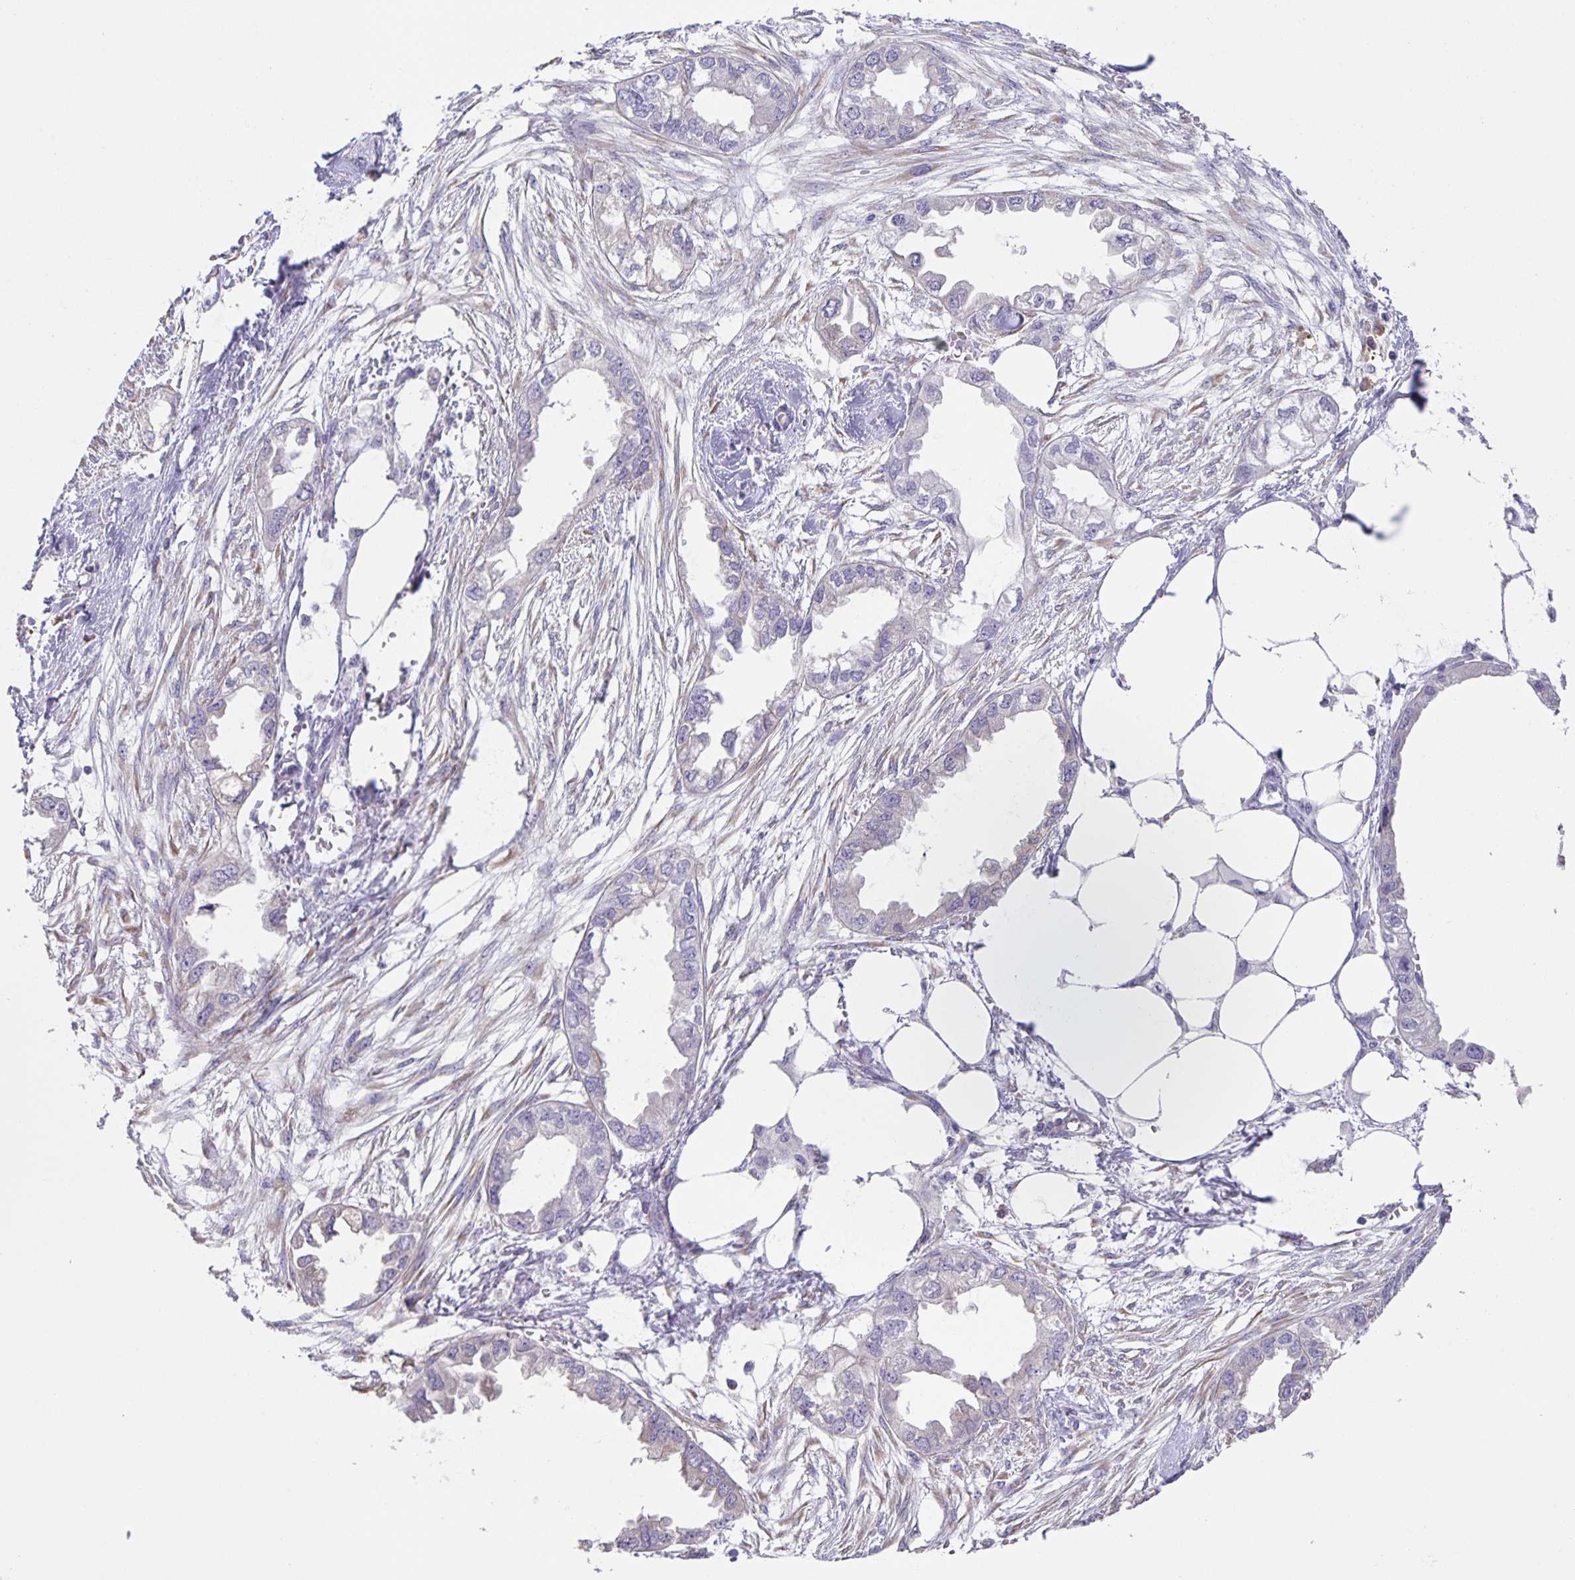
{"staining": {"intensity": "negative", "quantity": "none", "location": "none"}, "tissue": "endometrial cancer", "cell_type": "Tumor cells", "image_type": "cancer", "snomed": [{"axis": "morphology", "description": "Adenocarcinoma, NOS"}, {"axis": "morphology", "description": "Adenocarcinoma, metastatic, NOS"}, {"axis": "topography", "description": "Adipose tissue"}, {"axis": "topography", "description": "Endometrium"}], "caption": "IHC of human endometrial cancer (adenocarcinoma) exhibits no staining in tumor cells.", "gene": "PRR36", "patient": {"sex": "female", "age": 67}}